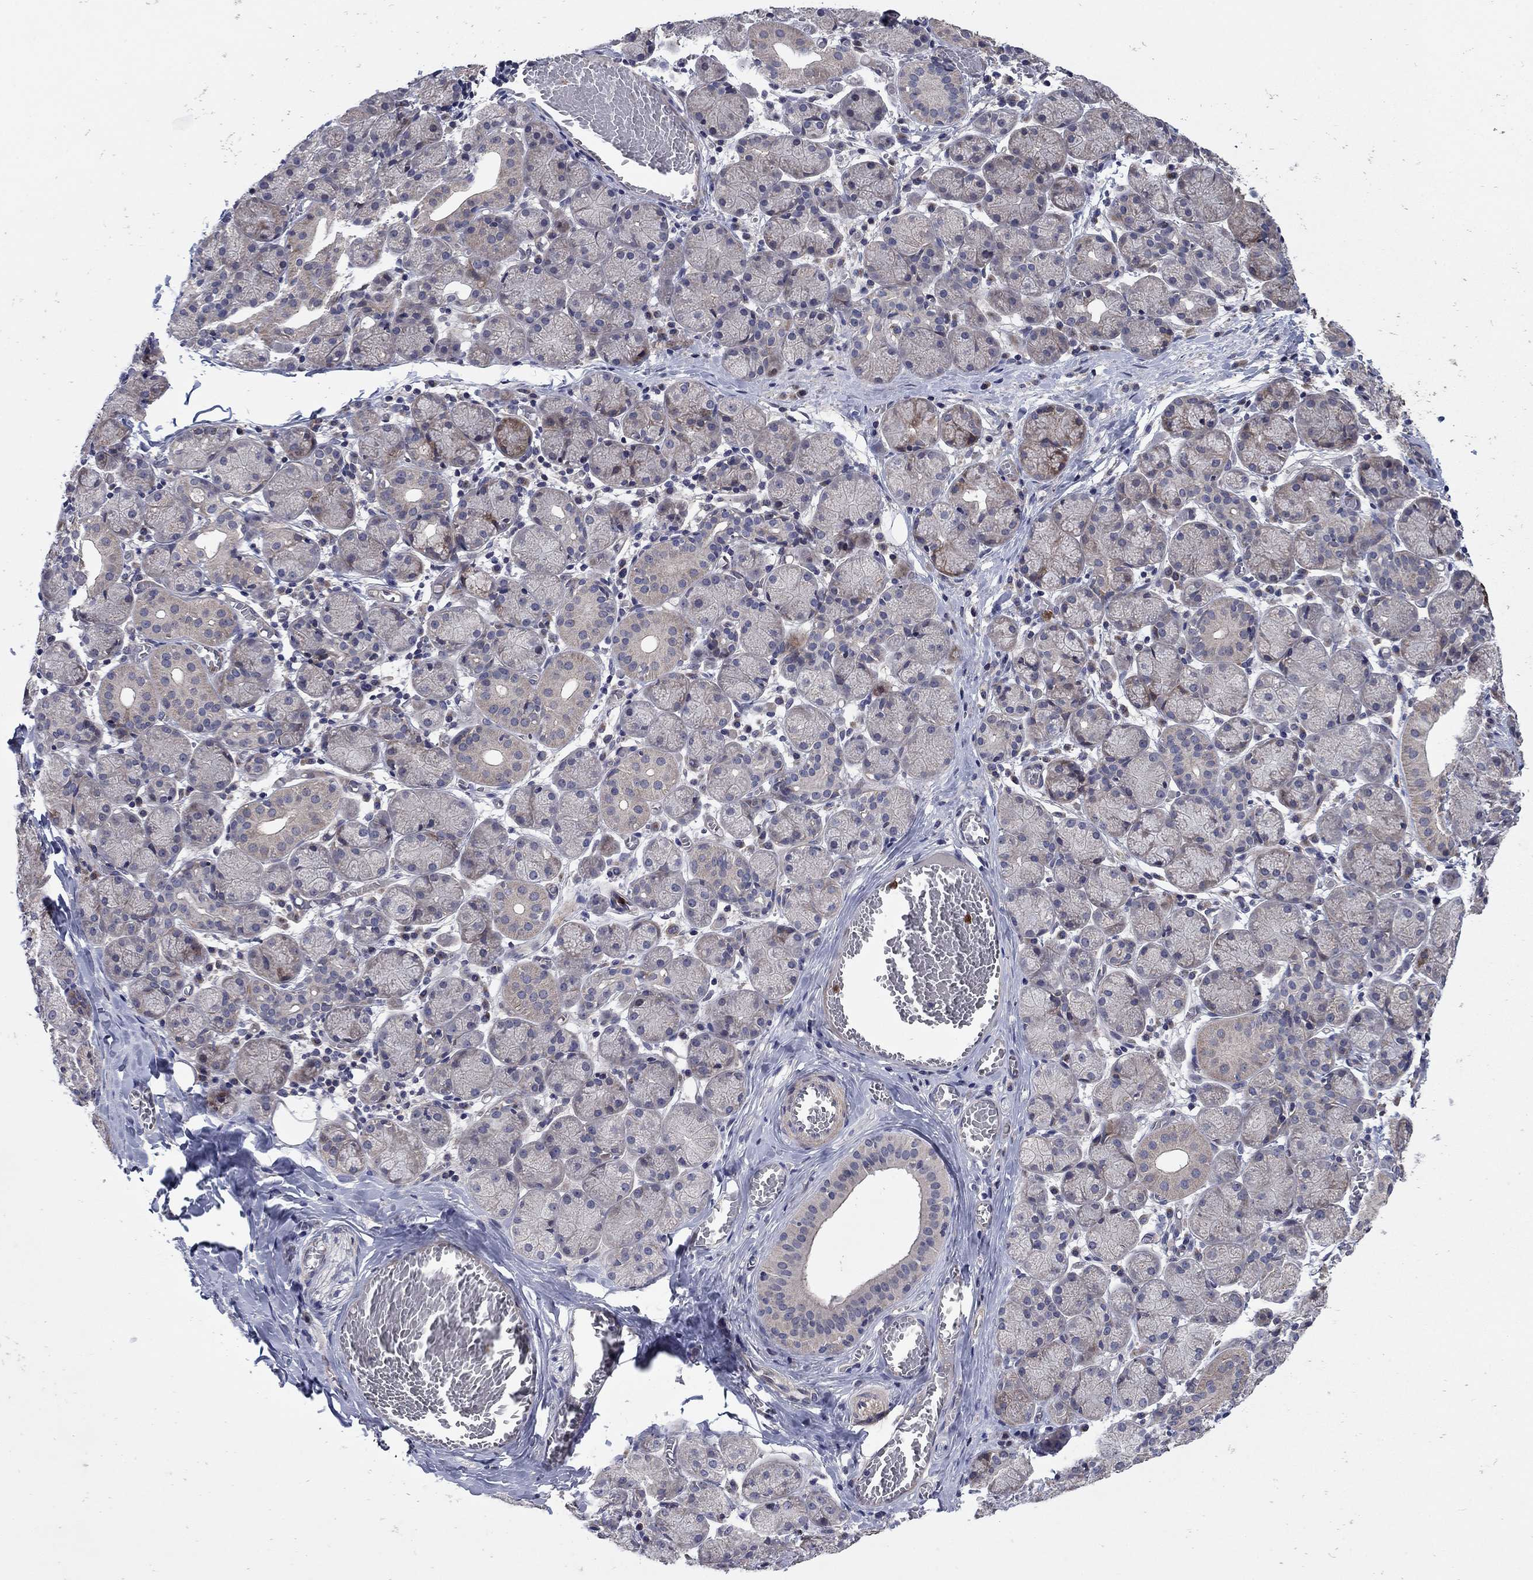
{"staining": {"intensity": "moderate", "quantity": "<25%", "location": "cytoplasmic/membranous"}, "tissue": "salivary gland", "cell_type": "Glandular cells", "image_type": "normal", "snomed": [{"axis": "morphology", "description": "Normal tissue, NOS"}, {"axis": "topography", "description": "Salivary gland"}, {"axis": "topography", "description": "Peripheral nerve tissue"}], "caption": "Immunohistochemistry image of benign human salivary gland stained for a protein (brown), which shows low levels of moderate cytoplasmic/membranous expression in about <25% of glandular cells.", "gene": "MSRB1", "patient": {"sex": "female", "age": 24}}